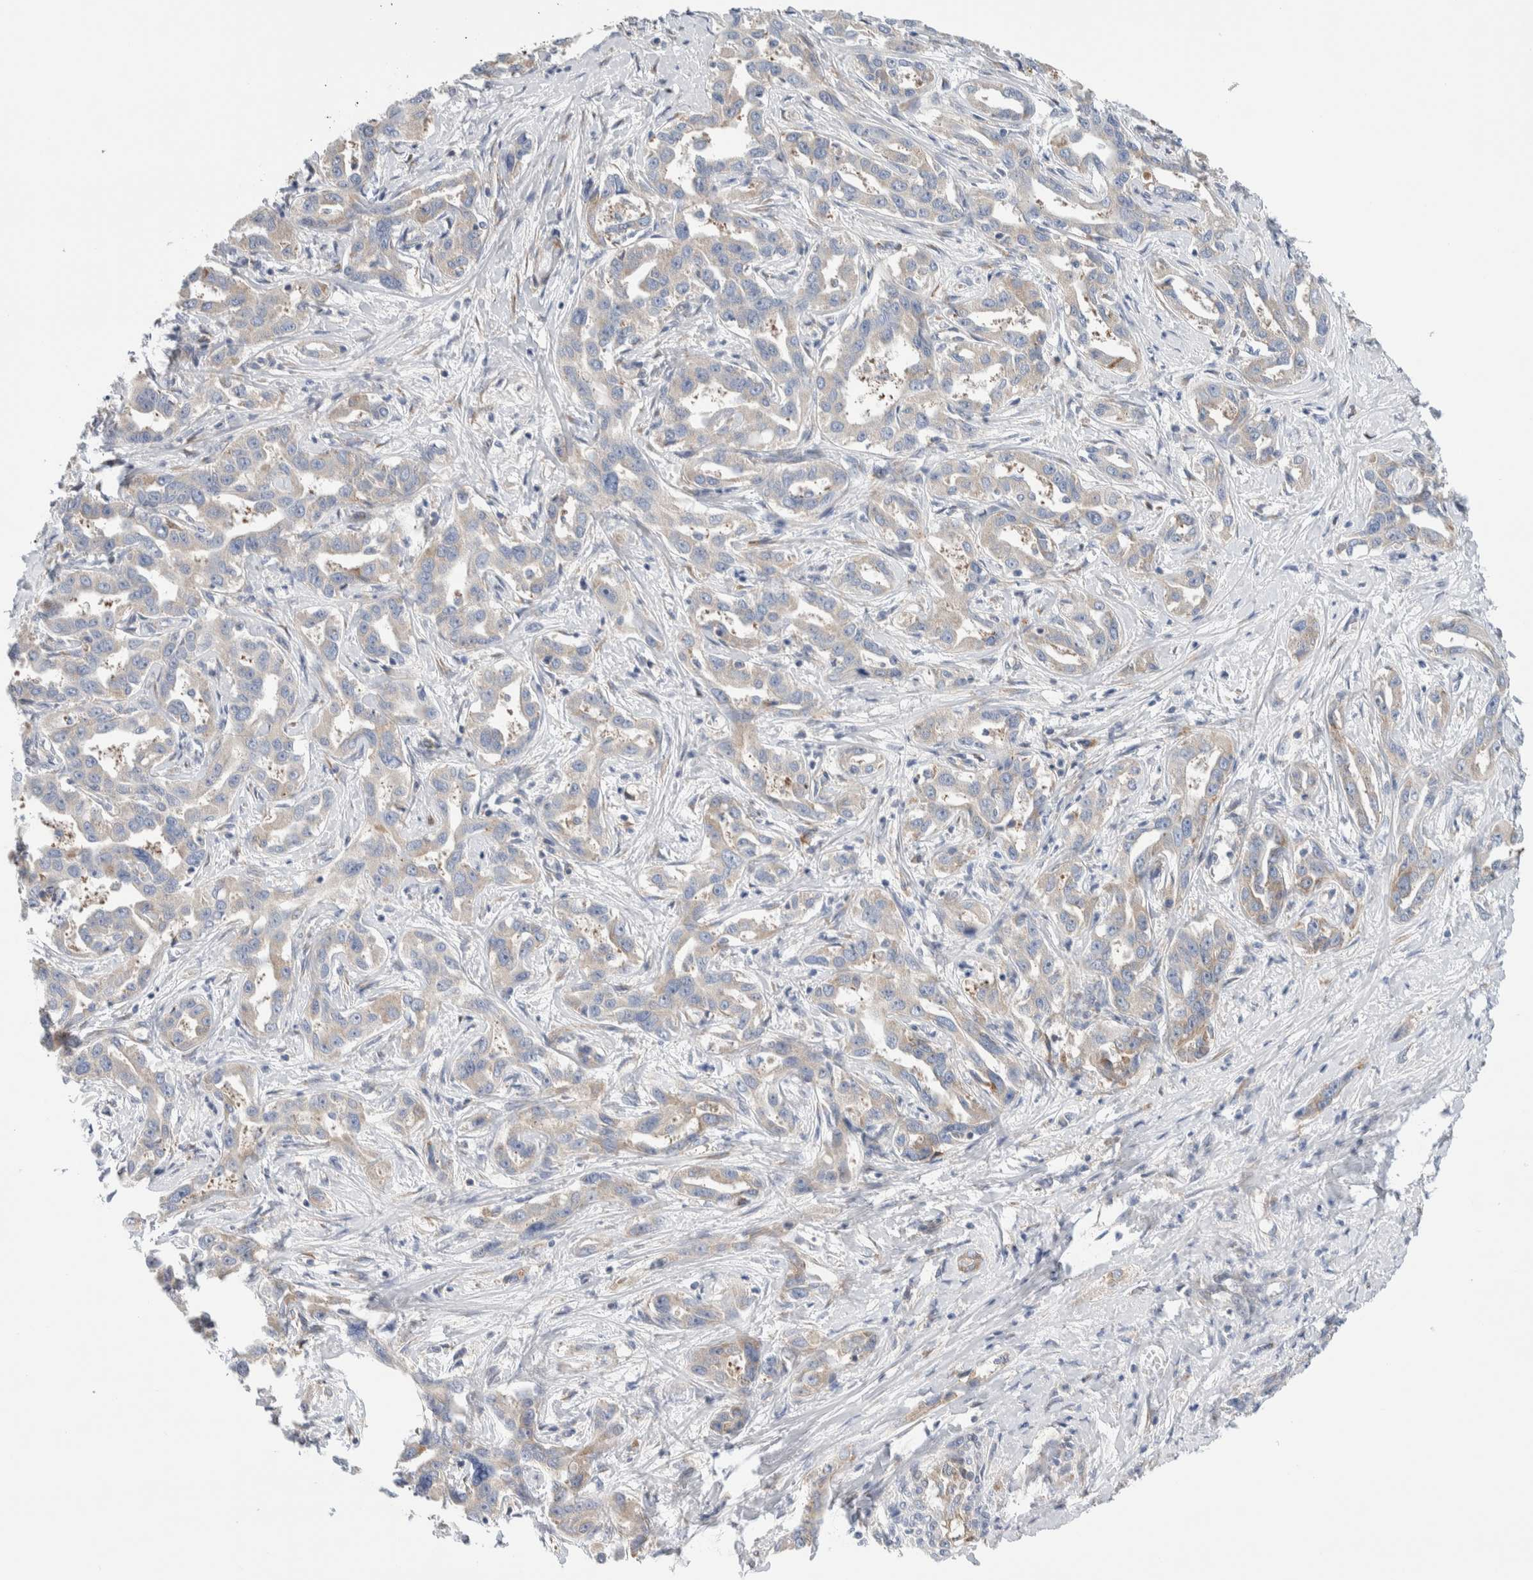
{"staining": {"intensity": "weak", "quantity": "25%-75%", "location": "cytoplasmic/membranous"}, "tissue": "liver cancer", "cell_type": "Tumor cells", "image_type": "cancer", "snomed": [{"axis": "morphology", "description": "Cholangiocarcinoma"}, {"axis": "topography", "description": "Liver"}], "caption": "IHC staining of liver cancer (cholangiocarcinoma), which reveals low levels of weak cytoplasmic/membranous expression in about 25%-75% of tumor cells indicating weak cytoplasmic/membranous protein expression. The staining was performed using DAB (brown) for protein detection and nuclei were counterstained in hematoxylin (blue).", "gene": "RACK1", "patient": {"sex": "male", "age": 59}}